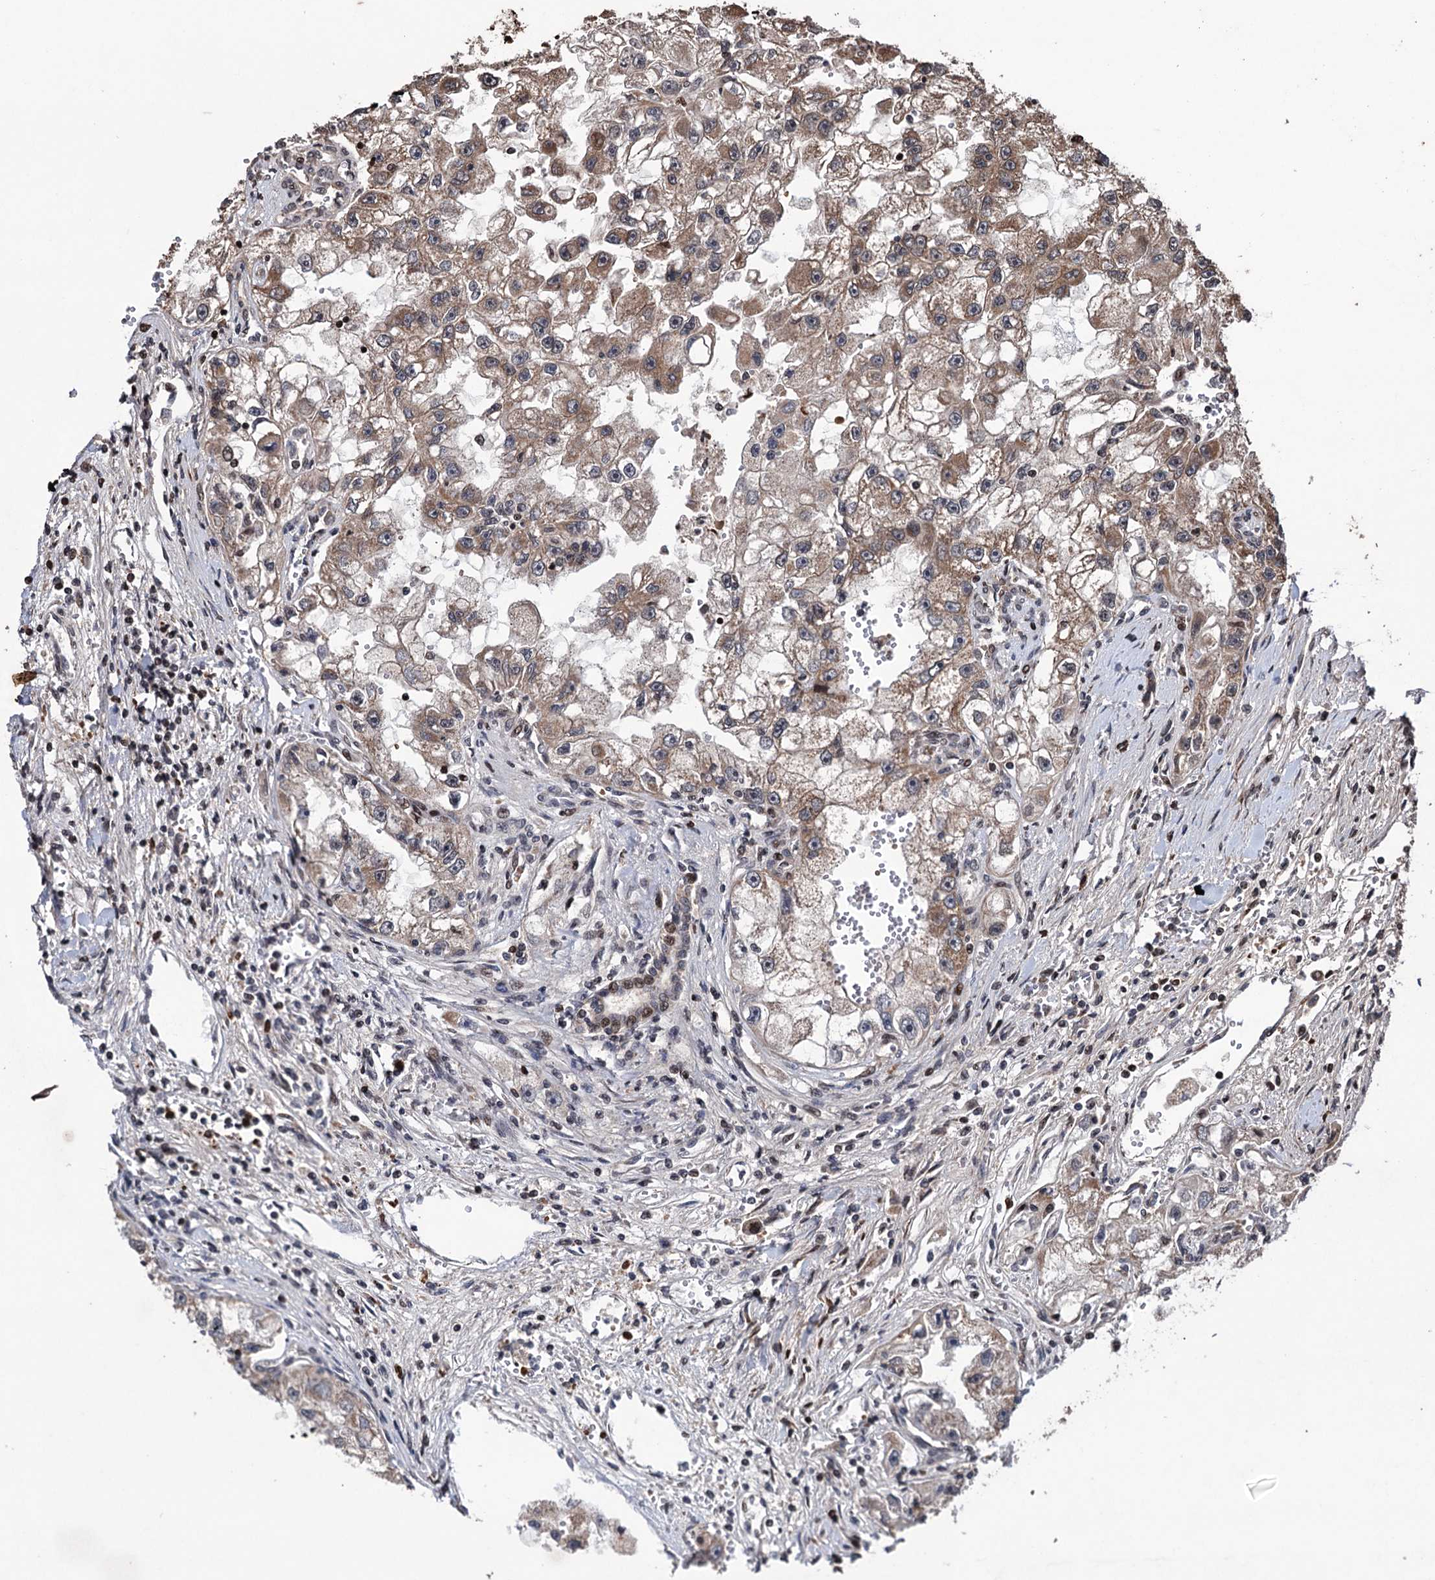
{"staining": {"intensity": "moderate", "quantity": ">75%", "location": "cytoplasmic/membranous"}, "tissue": "renal cancer", "cell_type": "Tumor cells", "image_type": "cancer", "snomed": [{"axis": "morphology", "description": "Adenocarcinoma, NOS"}, {"axis": "topography", "description": "Kidney"}], "caption": "Immunohistochemistry (IHC) staining of renal adenocarcinoma, which demonstrates medium levels of moderate cytoplasmic/membranous staining in approximately >75% of tumor cells indicating moderate cytoplasmic/membranous protein positivity. The staining was performed using DAB (brown) for protein detection and nuclei were counterstained in hematoxylin (blue).", "gene": "EYA4", "patient": {"sex": "male", "age": 63}}